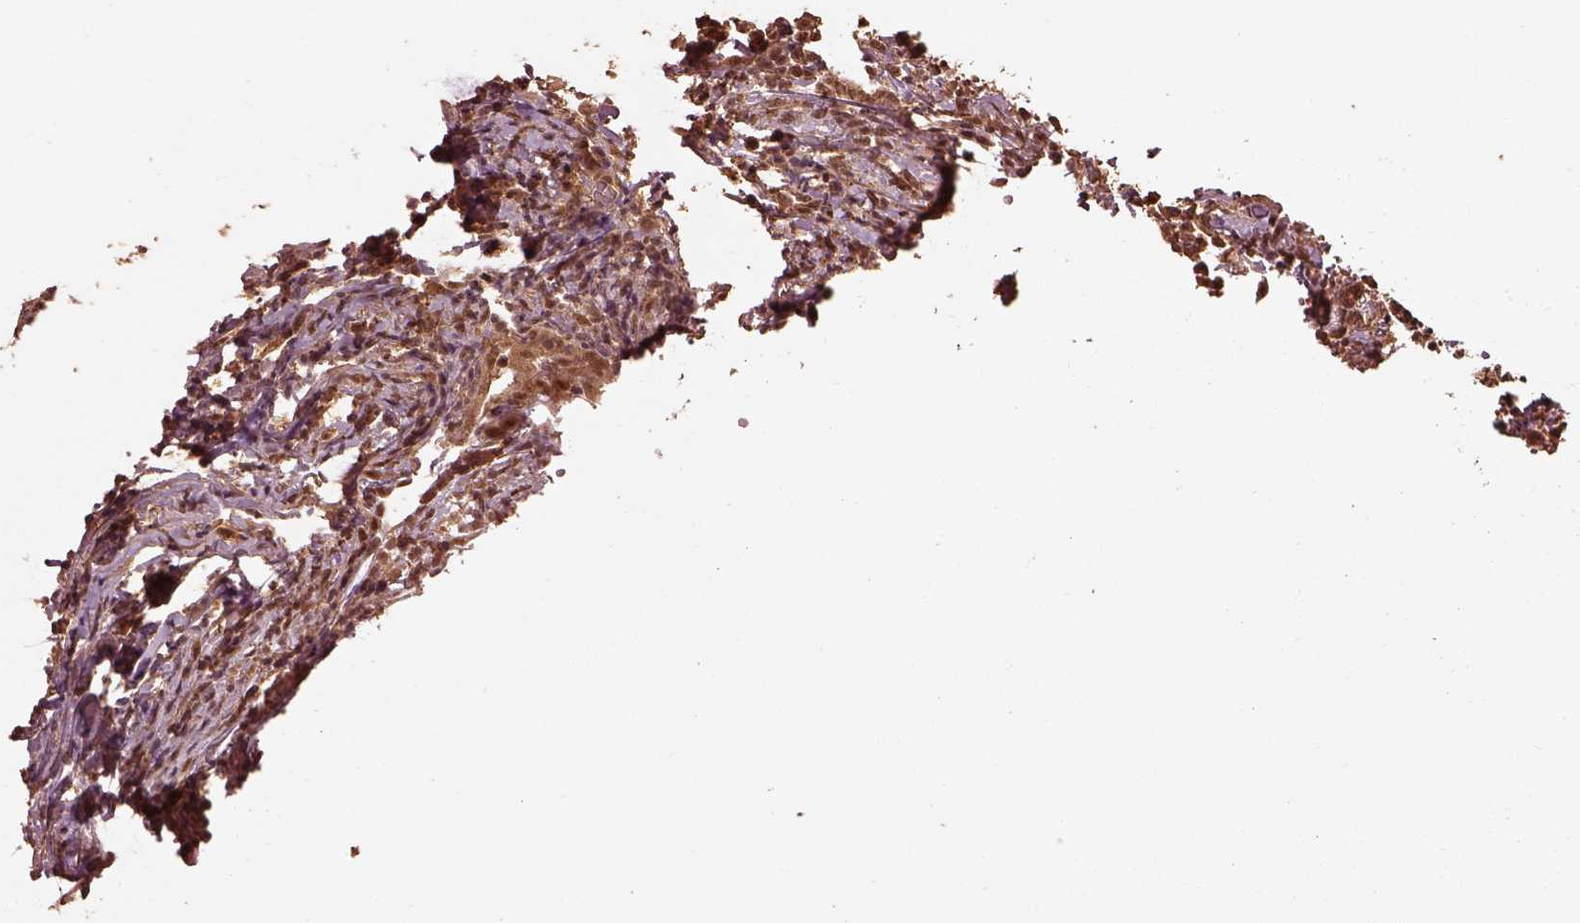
{"staining": {"intensity": "moderate", "quantity": ">75%", "location": "cytoplasmic/membranous,nuclear"}, "tissue": "testis cancer", "cell_type": "Tumor cells", "image_type": "cancer", "snomed": [{"axis": "morphology", "description": "Carcinoma, Embryonal, NOS"}, {"axis": "topography", "description": "Testis"}], "caption": "Immunohistochemistry (IHC) micrograph of human testis cancer stained for a protein (brown), which exhibits medium levels of moderate cytoplasmic/membranous and nuclear expression in approximately >75% of tumor cells.", "gene": "PSMC5", "patient": {"sex": "male", "age": 36}}